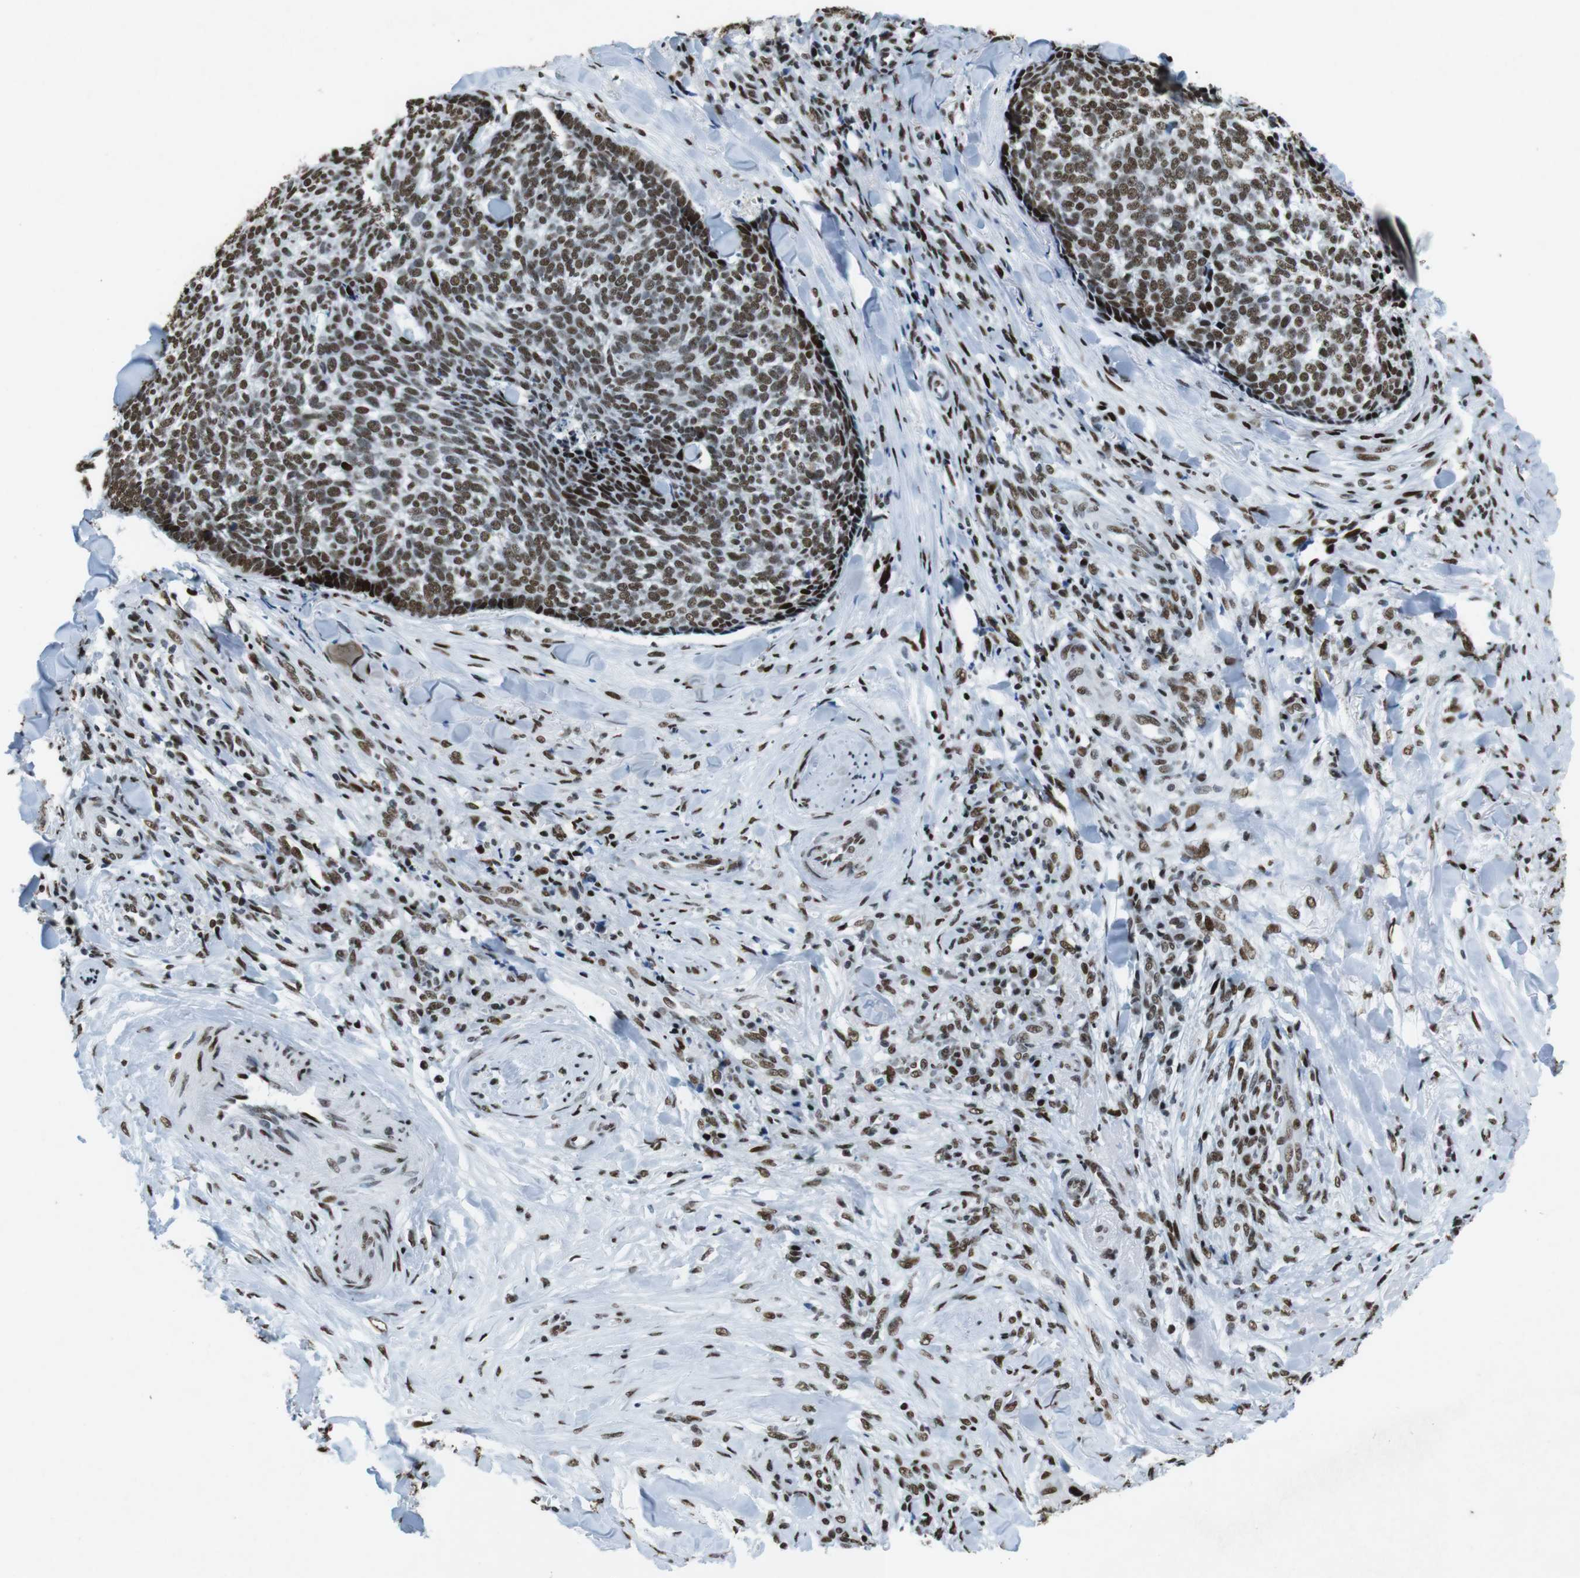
{"staining": {"intensity": "strong", "quantity": ">75%", "location": "nuclear"}, "tissue": "skin cancer", "cell_type": "Tumor cells", "image_type": "cancer", "snomed": [{"axis": "morphology", "description": "Basal cell carcinoma"}, {"axis": "topography", "description": "Skin"}], "caption": "Human basal cell carcinoma (skin) stained with a brown dye shows strong nuclear positive expression in about >75% of tumor cells.", "gene": "CITED2", "patient": {"sex": "male", "age": 84}}